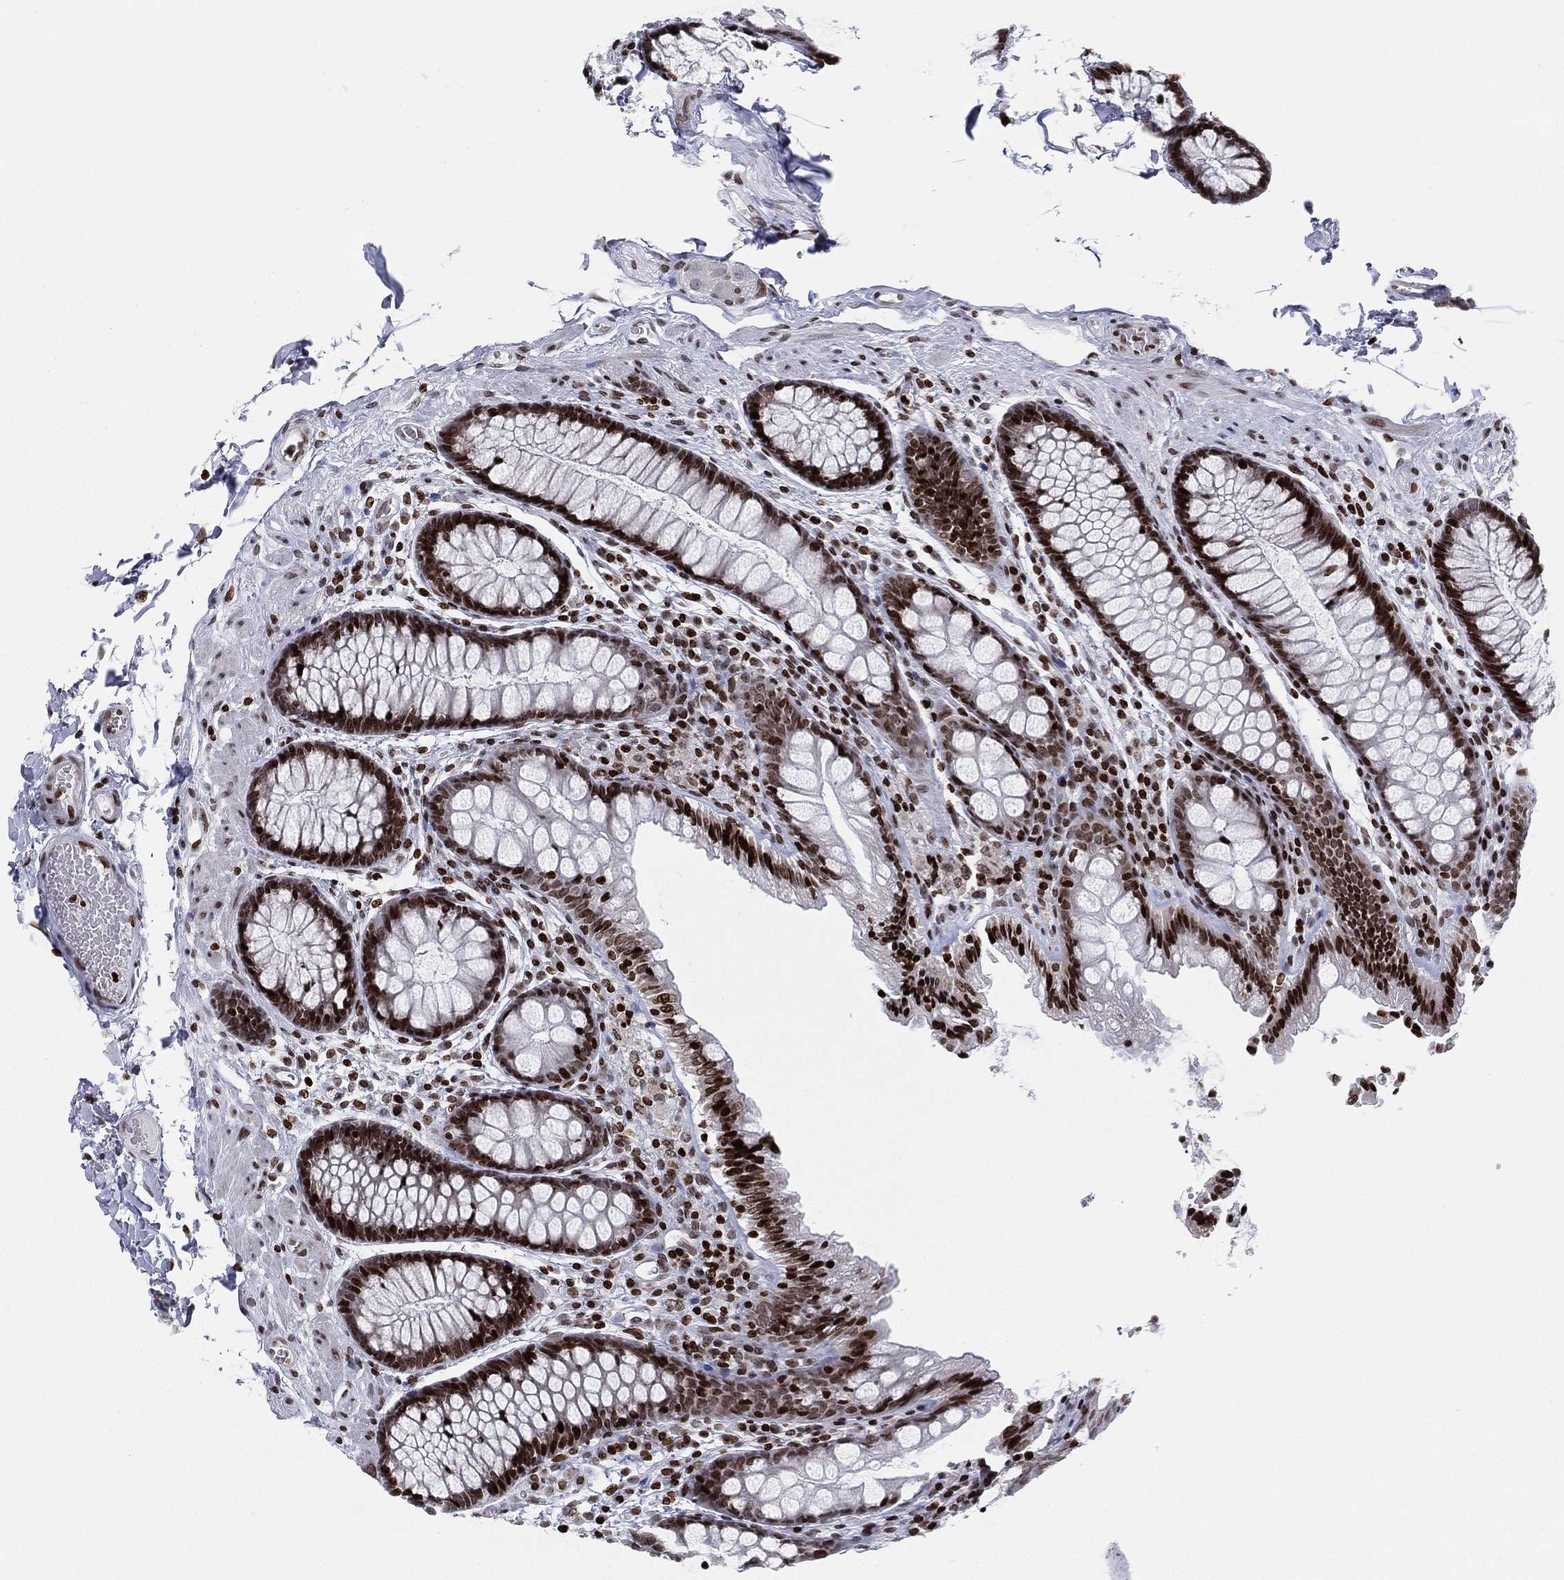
{"staining": {"intensity": "moderate", "quantity": ">75%", "location": "nuclear"}, "tissue": "colon", "cell_type": "Endothelial cells", "image_type": "normal", "snomed": [{"axis": "morphology", "description": "Normal tissue, NOS"}, {"axis": "topography", "description": "Colon"}], "caption": "This photomicrograph reveals immunohistochemistry staining of benign human colon, with medium moderate nuclear staining in about >75% of endothelial cells.", "gene": "MFSD14A", "patient": {"sex": "female", "age": 86}}